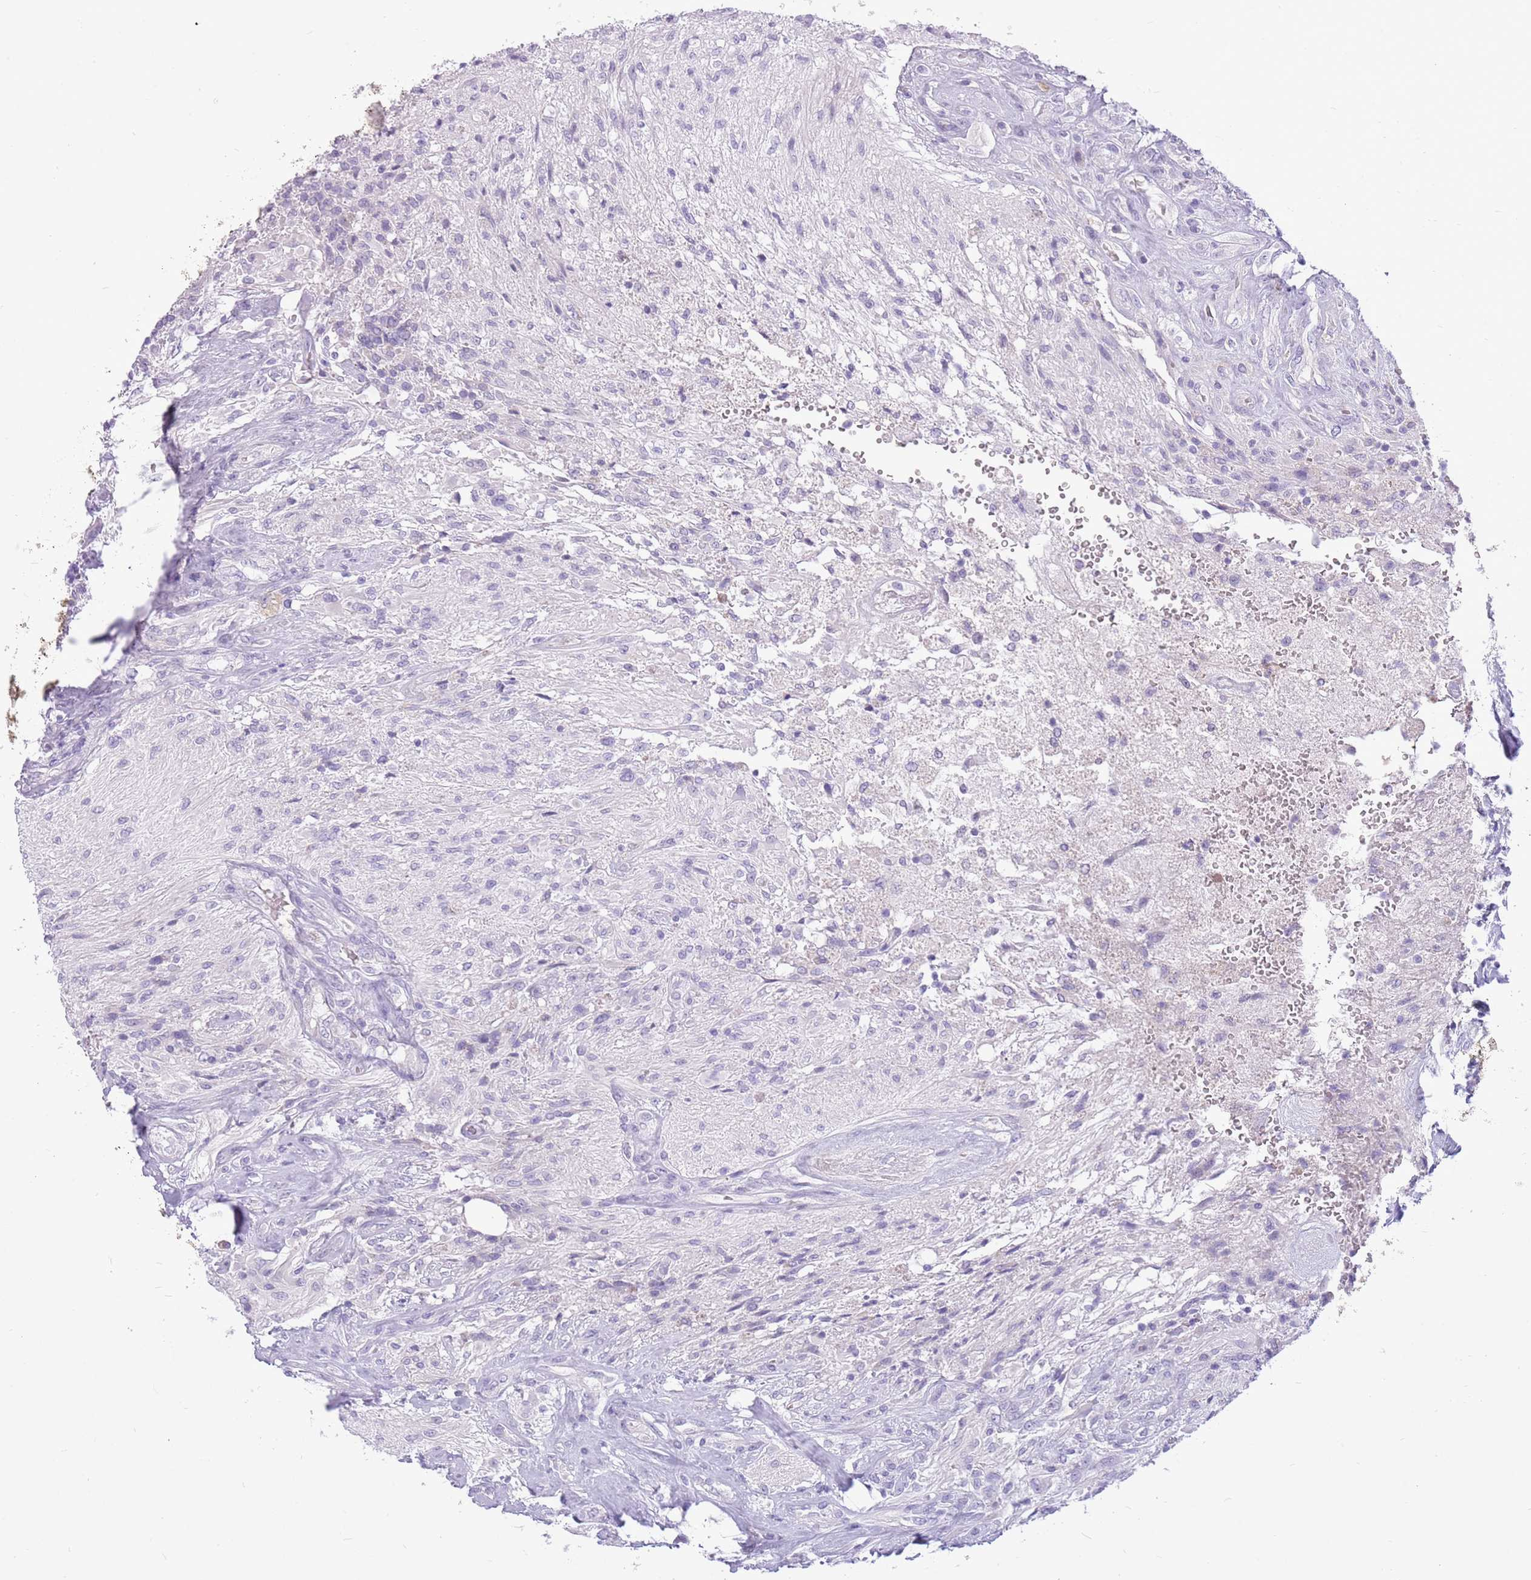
{"staining": {"intensity": "negative", "quantity": "none", "location": "none"}, "tissue": "glioma", "cell_type": "Tumor cells", "image_type": "cancer", "snomed": [{"axis": "morphology", "description": "Glioma, malignant, High grade"}, {"axis": "topography", "description": "Brain"}], "caption": "A histopathology image of human glioma is negative for staining in tumor cells.", "gene": "ZNF425", "patient": {"sex": "male", "age": 56}}